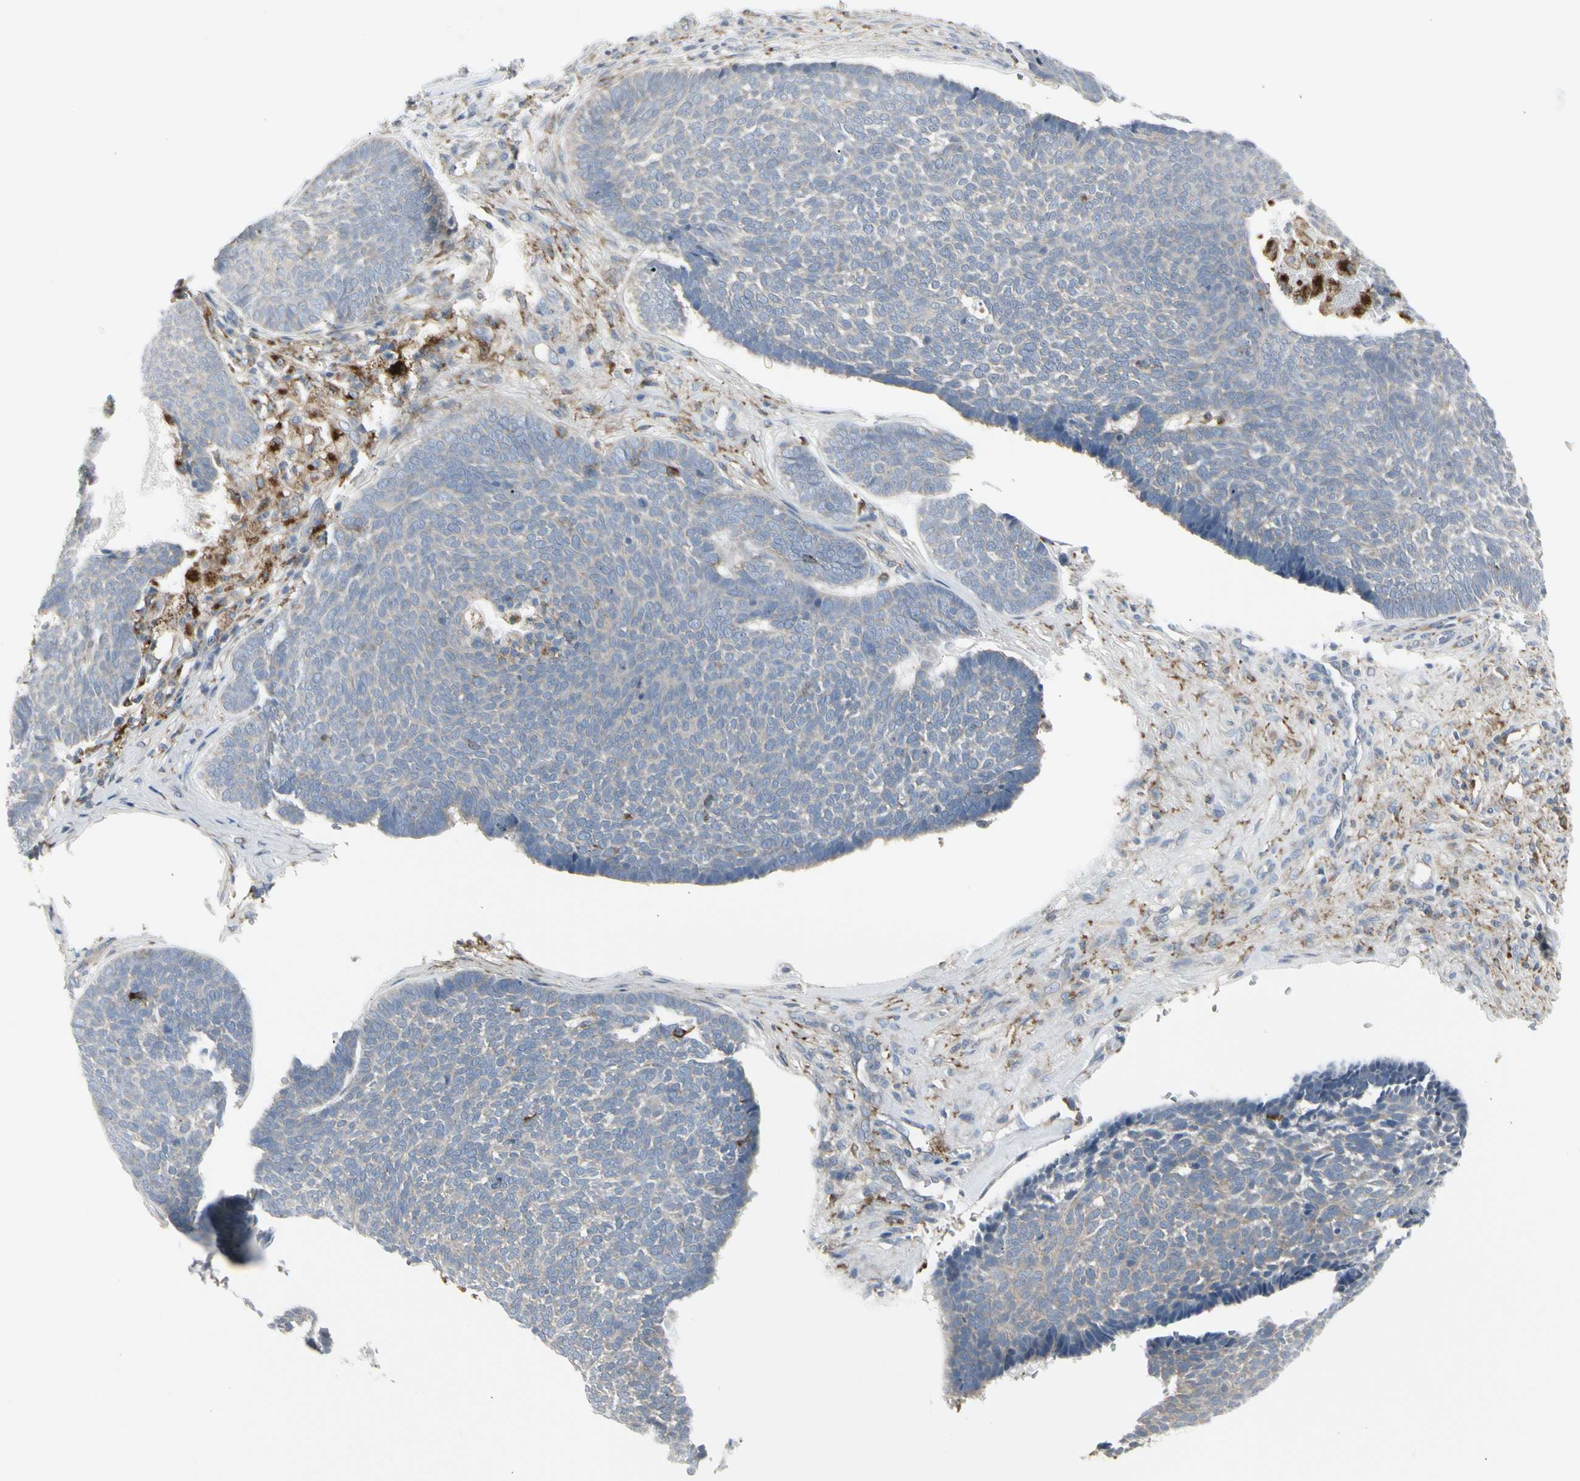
{"staining": {"intensity": "weak", "quantity": "25%-75%", "location": "cytoplasmic/membranous"}, "tissue": "skin cancer", "cell_type": "Tumor cells", "image_type": "cancer", "snomed": [{"axis": "morphology", "description": "Basal cell carcinoma"}, {"axis": "topography", "description": "Skin"}], "caption": "Protein expression analysis of skin basal cell carcinoma displays weak cytoplasmic/membranous staining in approximately 25%-75% of tumor cells.", "gene": "ATP6V1B2", "patient": {"sex": "male", "age": 84}}